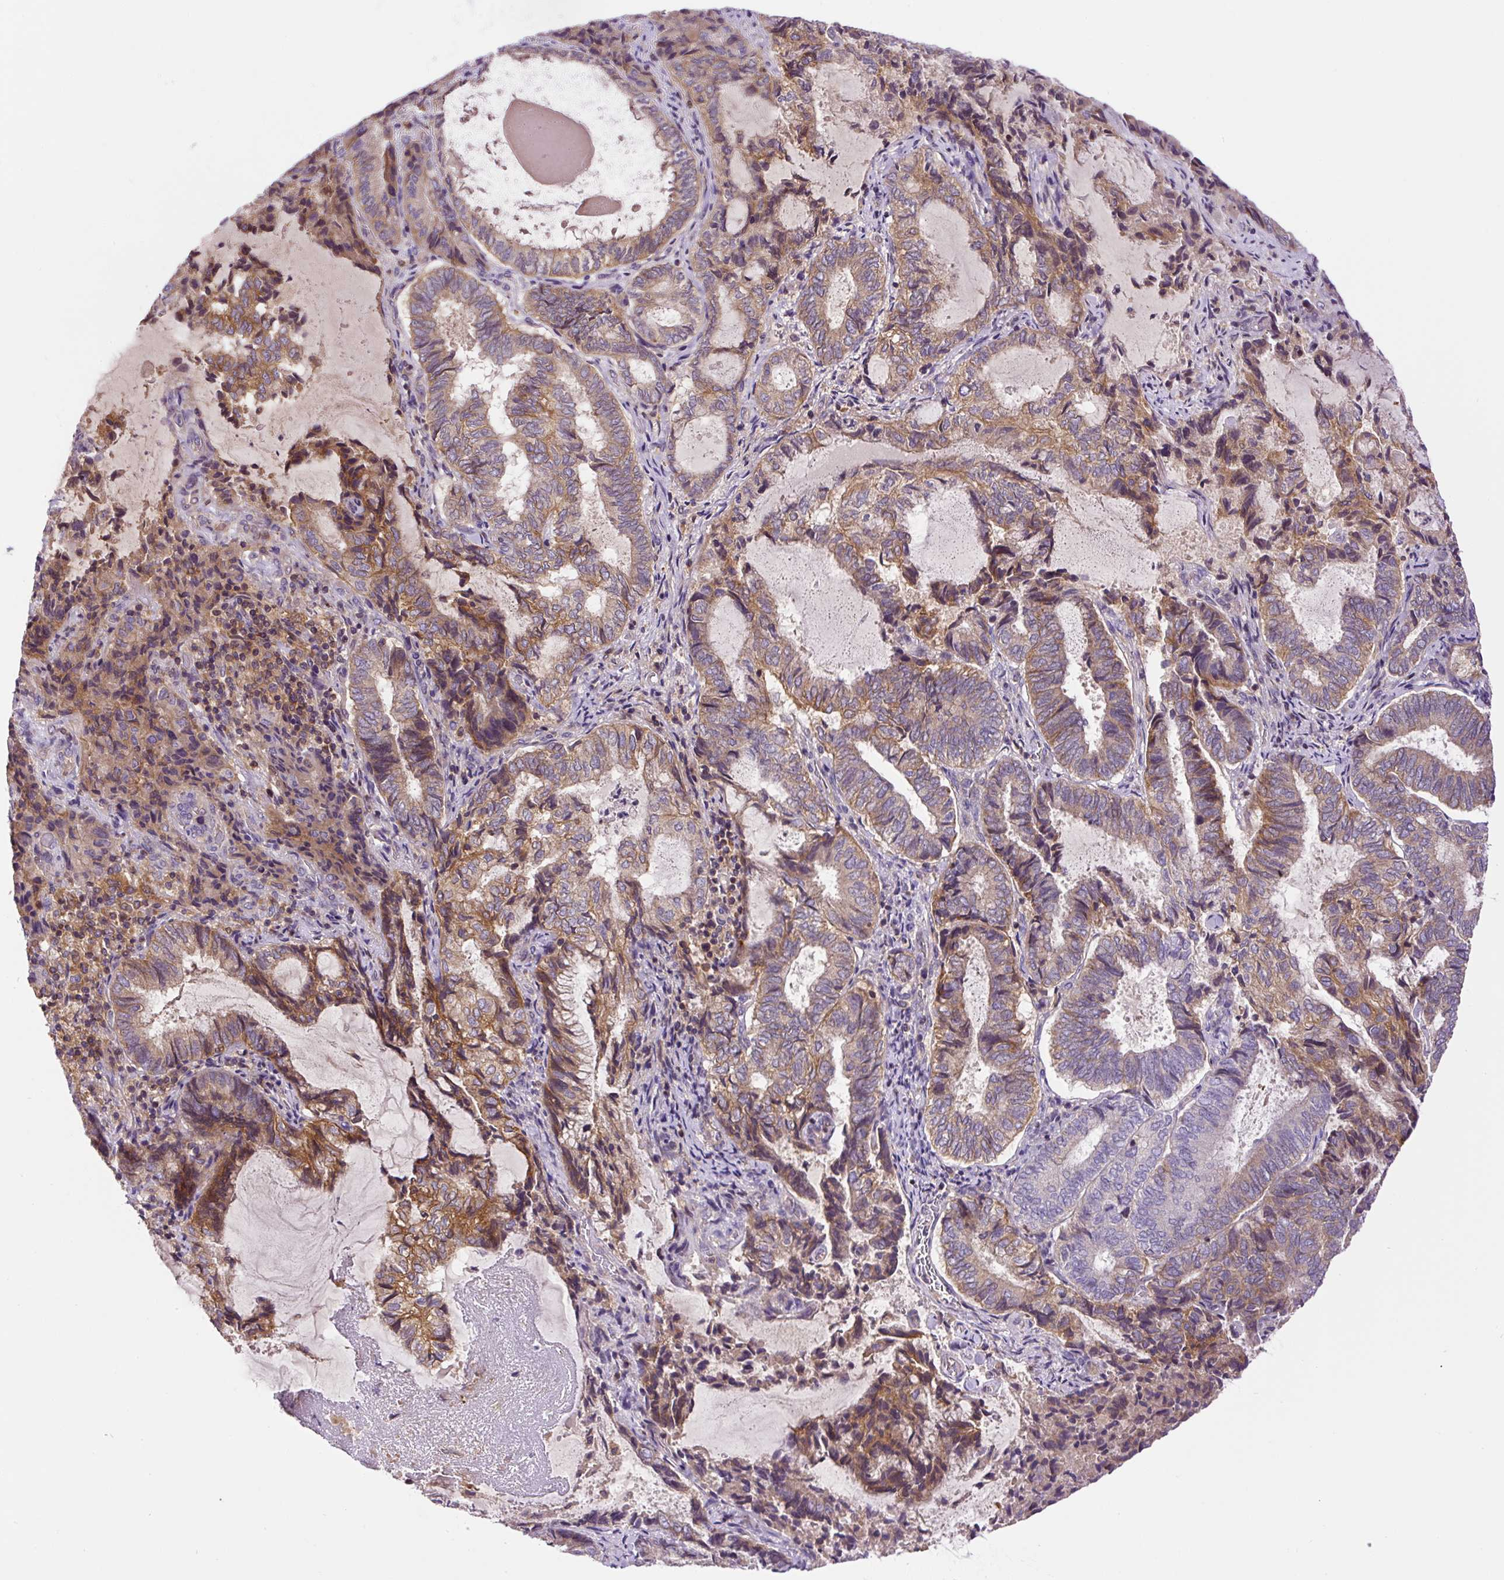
{"staining": {"intensity": "weak", "quantity": "25%-75%", "location": "cytoplasmic/membranous"}, "tissue": "endometrial cancer", "cell_type": "Tumor cells", "image_type": "cancer", "snomed": [{"axis": "morphology", "description": "Adenocarcinoma, NOS"}, {"axis": "topography", "description": "Endometrium"}], "caption": "Adenocarcinoma (endometrial) stained with a protein marker shows weak staining in tumor cells.", "gene": "CCDC28A", "patient": {"sex": "female", "age": 80}}